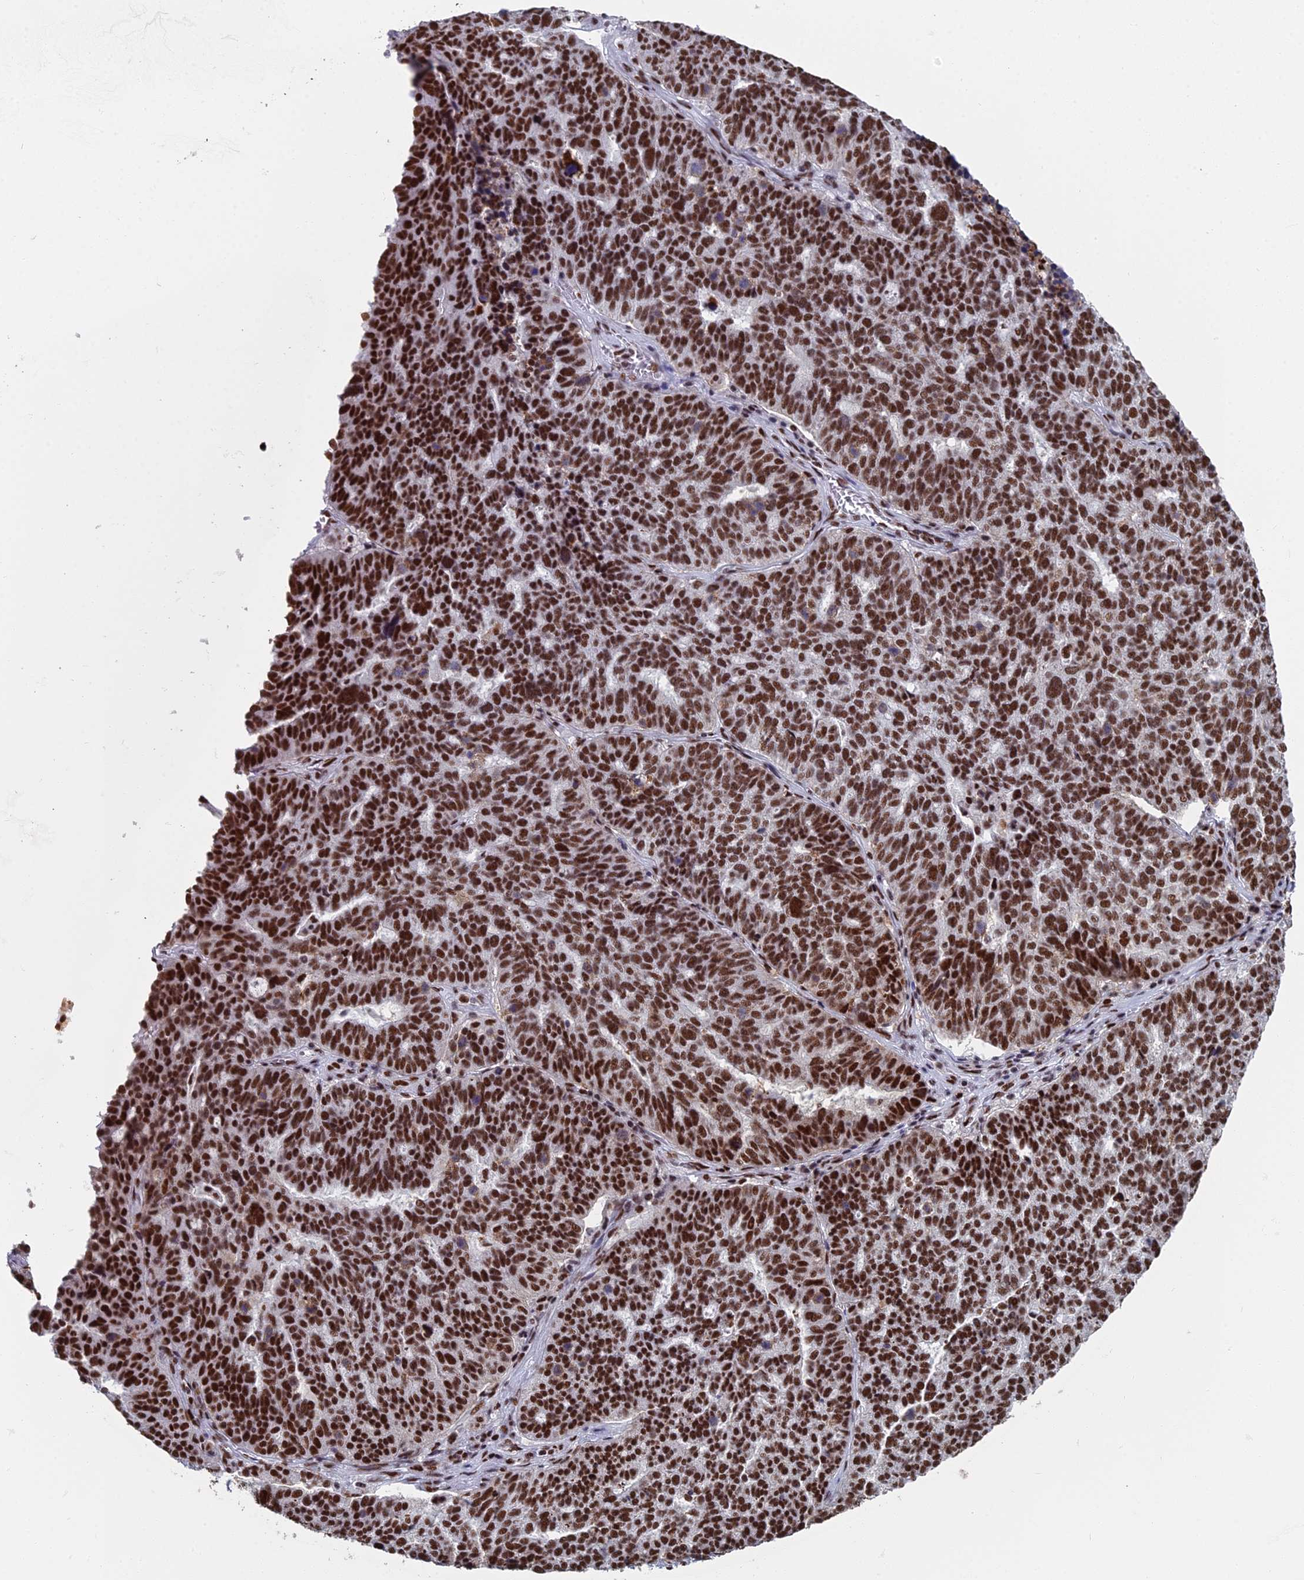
{"staining": {"intensity": "strong", "quantity": ">75%", "location": "nuclear"}, "tissue": "ovarian cancer", "cell_type": "Tumor cells", "image_type": "cancer", "snomed": [{"axis": "morphology", "description": "Cystadenocarcinoma, serous, NOS"}, {"axis": "topography", "description": "Ovary"}], "caption": "Protein staining reveals strong nuclear staining in approximately >75% of tumor cells in ovarian cancer (serous cystadenocarcinoma).", "gene": "SF3B3", "patient": {"sex": "female", "age": 59}}